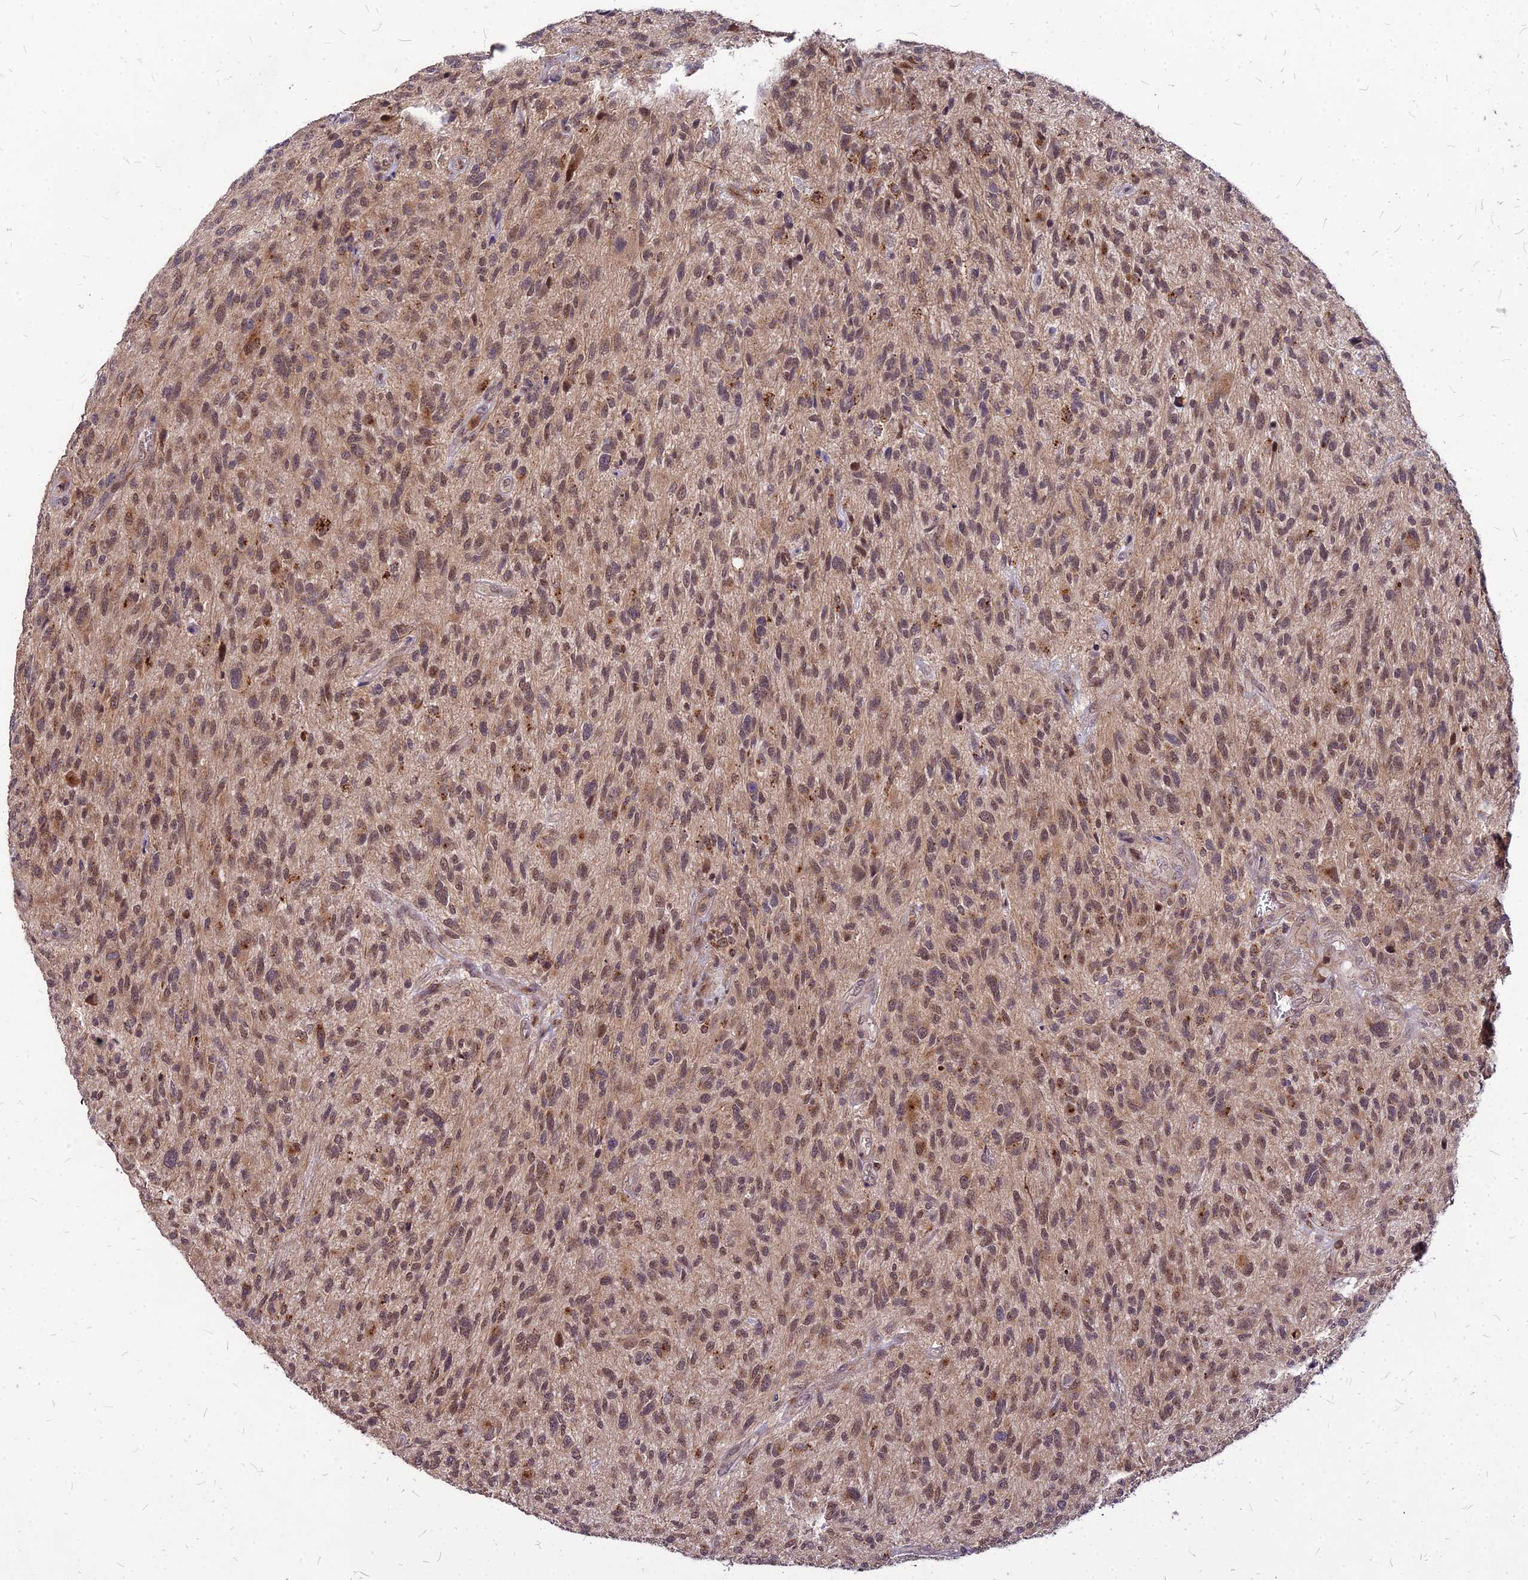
{"staining": {"intensity": "moderate", "quantity": ">75%", "location": "cytoplasmic/membranous,nuclear"}, "tissue": "glioma", "cell_type": "Tumor cells", "image_type": "cancer", "snomed": [{"axis": "morphology", "description": "Glioma, malignant, High grade"}, {"axis": "topography", "description": "Brain"}], "caption": "Tumor cells exhibit medium levels of moderate cytoplasmic/membranous and nuclear staining in approximately >75% of cells in glioma. Nuclei are stained in blue.", "gene": "APBA3", "patient": {"sex": "male", "age": 47}}